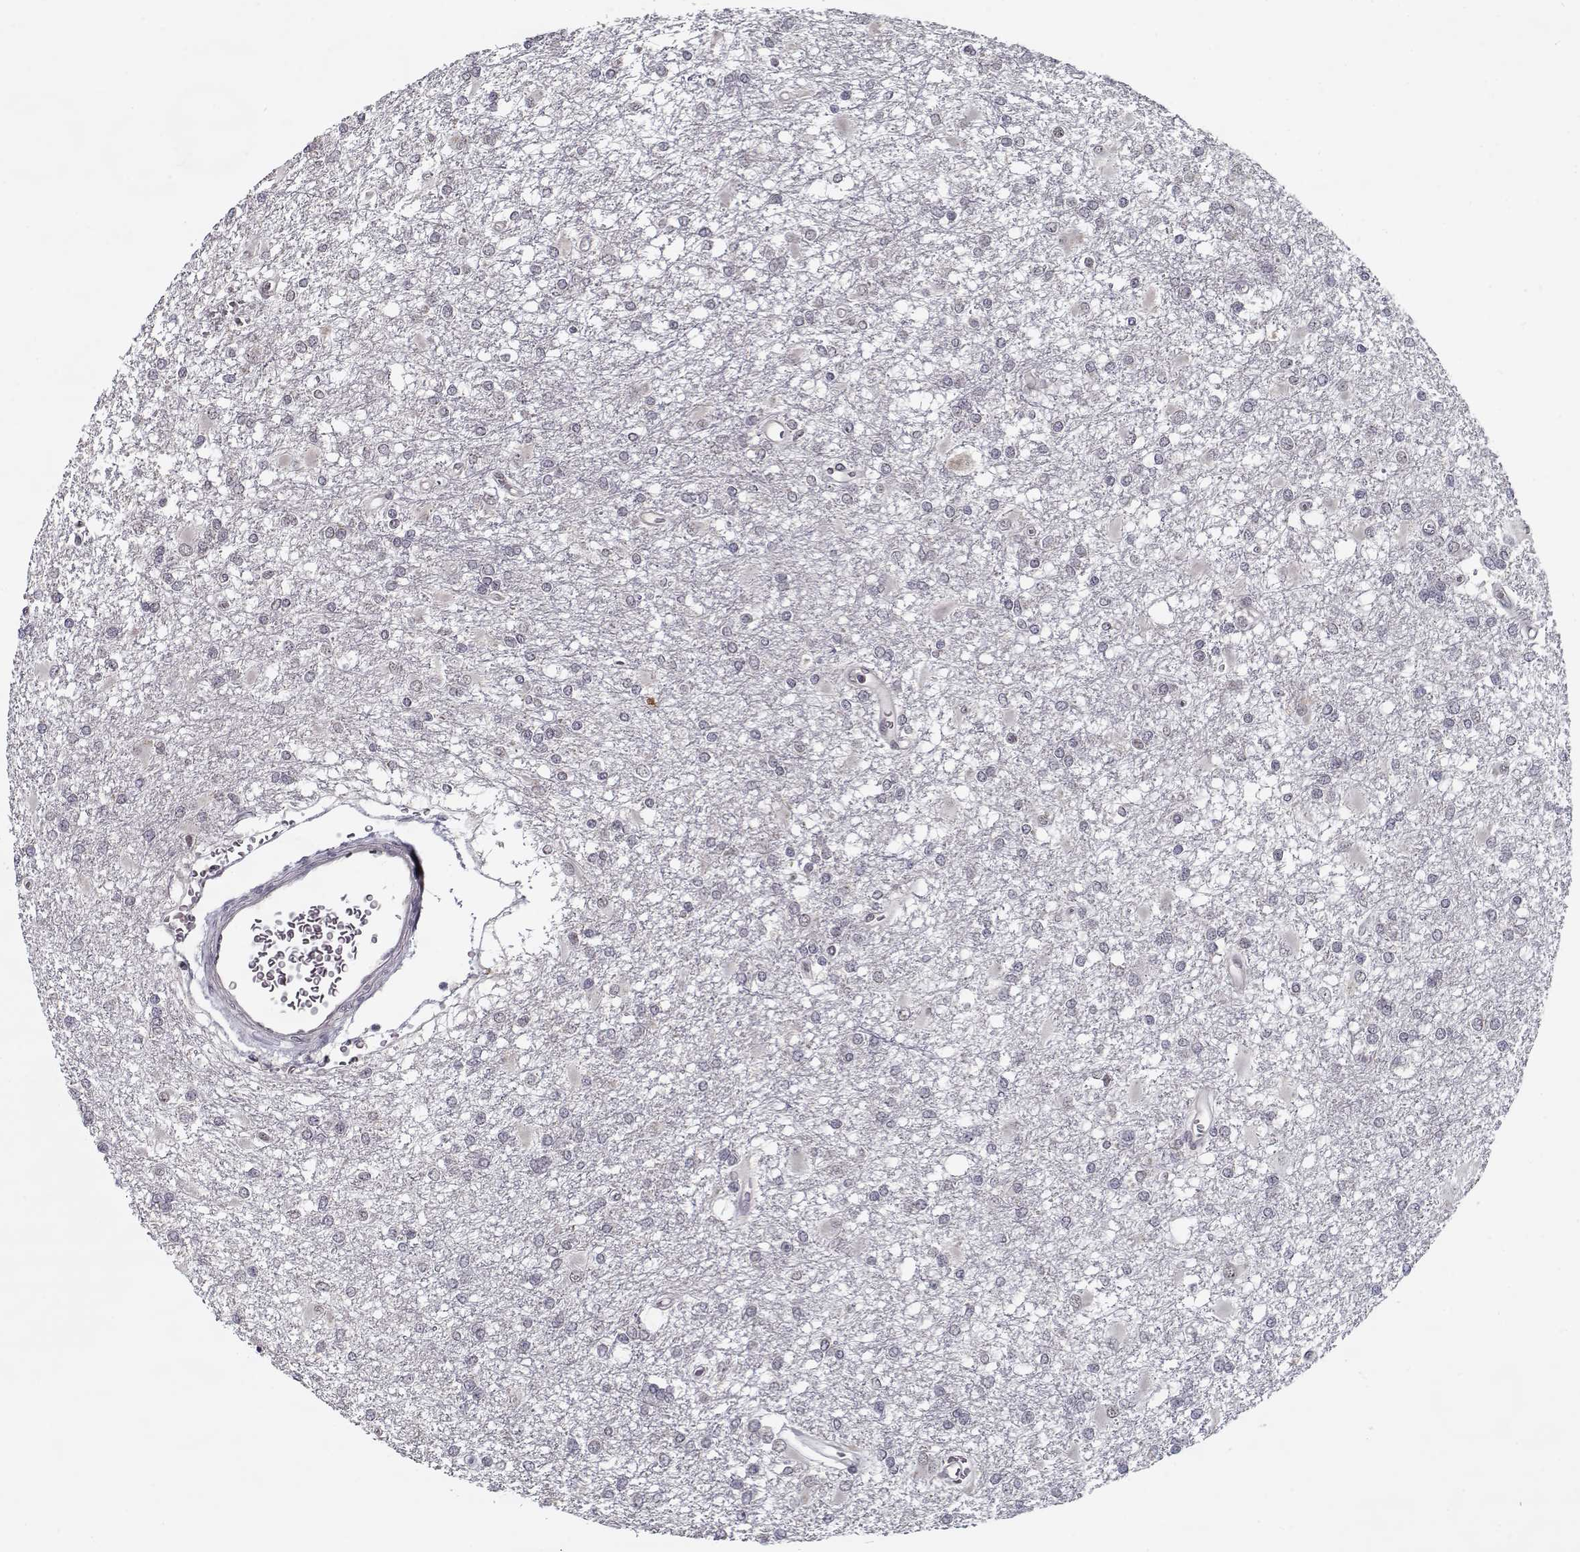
{"staining": {"intensity": "negative", "quantity": "none", "location": "none"}, "tissue": "glioma", "cell_type": "Tumor cells", "image_type": "cancer", "snomed": [{"axis": "morphology", "description": "Glioma, malignant, High grade"}, {"axis": "topography", "description": "Cerebral cortex"}], "caption": "Immunohistochemistry (IHC) of glioma exhibits no positivity in tumor cells.", "gene": "TESPA1", "patient": {"sex": "male", "age": 79}}